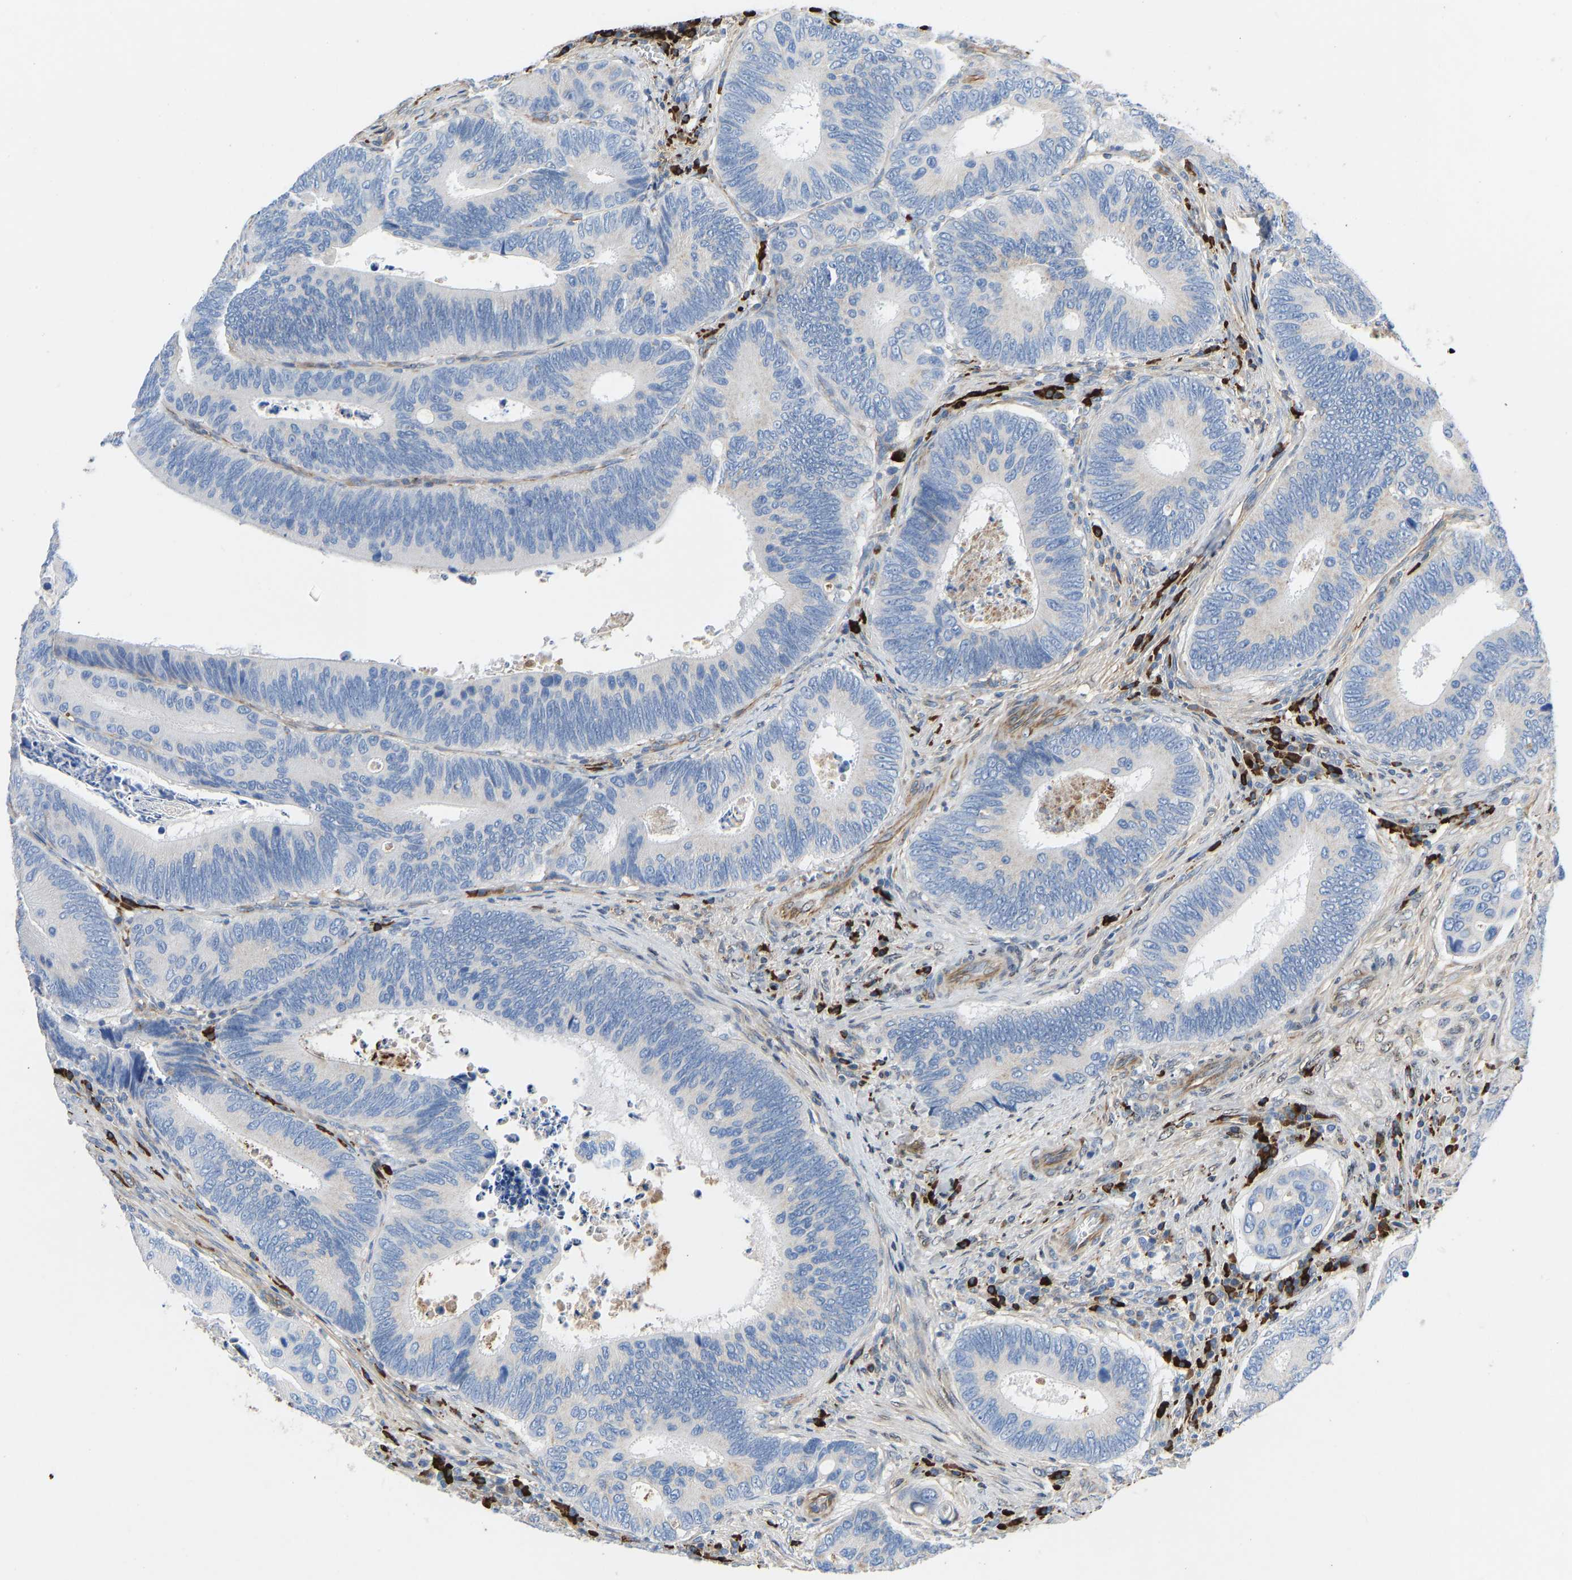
{"staining": {"intensity": "negative", "quantity": "none", "location": "none"}, "tissue": "colorectal cancer", "cell_type": "Tumor cells", "image_type": "cancer", "snomed": [{"axis": "morphology", "description": "Inflammation, NOS"}, {"axis": "morphology", "description": "Adenocarcinoma, NOS"}, {"axis": "topography", "description": "Colon"}], "caption": "This is an IHC histopathology image of human colorectal cancer (adenocarcinoma). There is no positivity in tumor cells.", "gene": "HSPG2", "patient": {"sex": "male", "age": 72}}